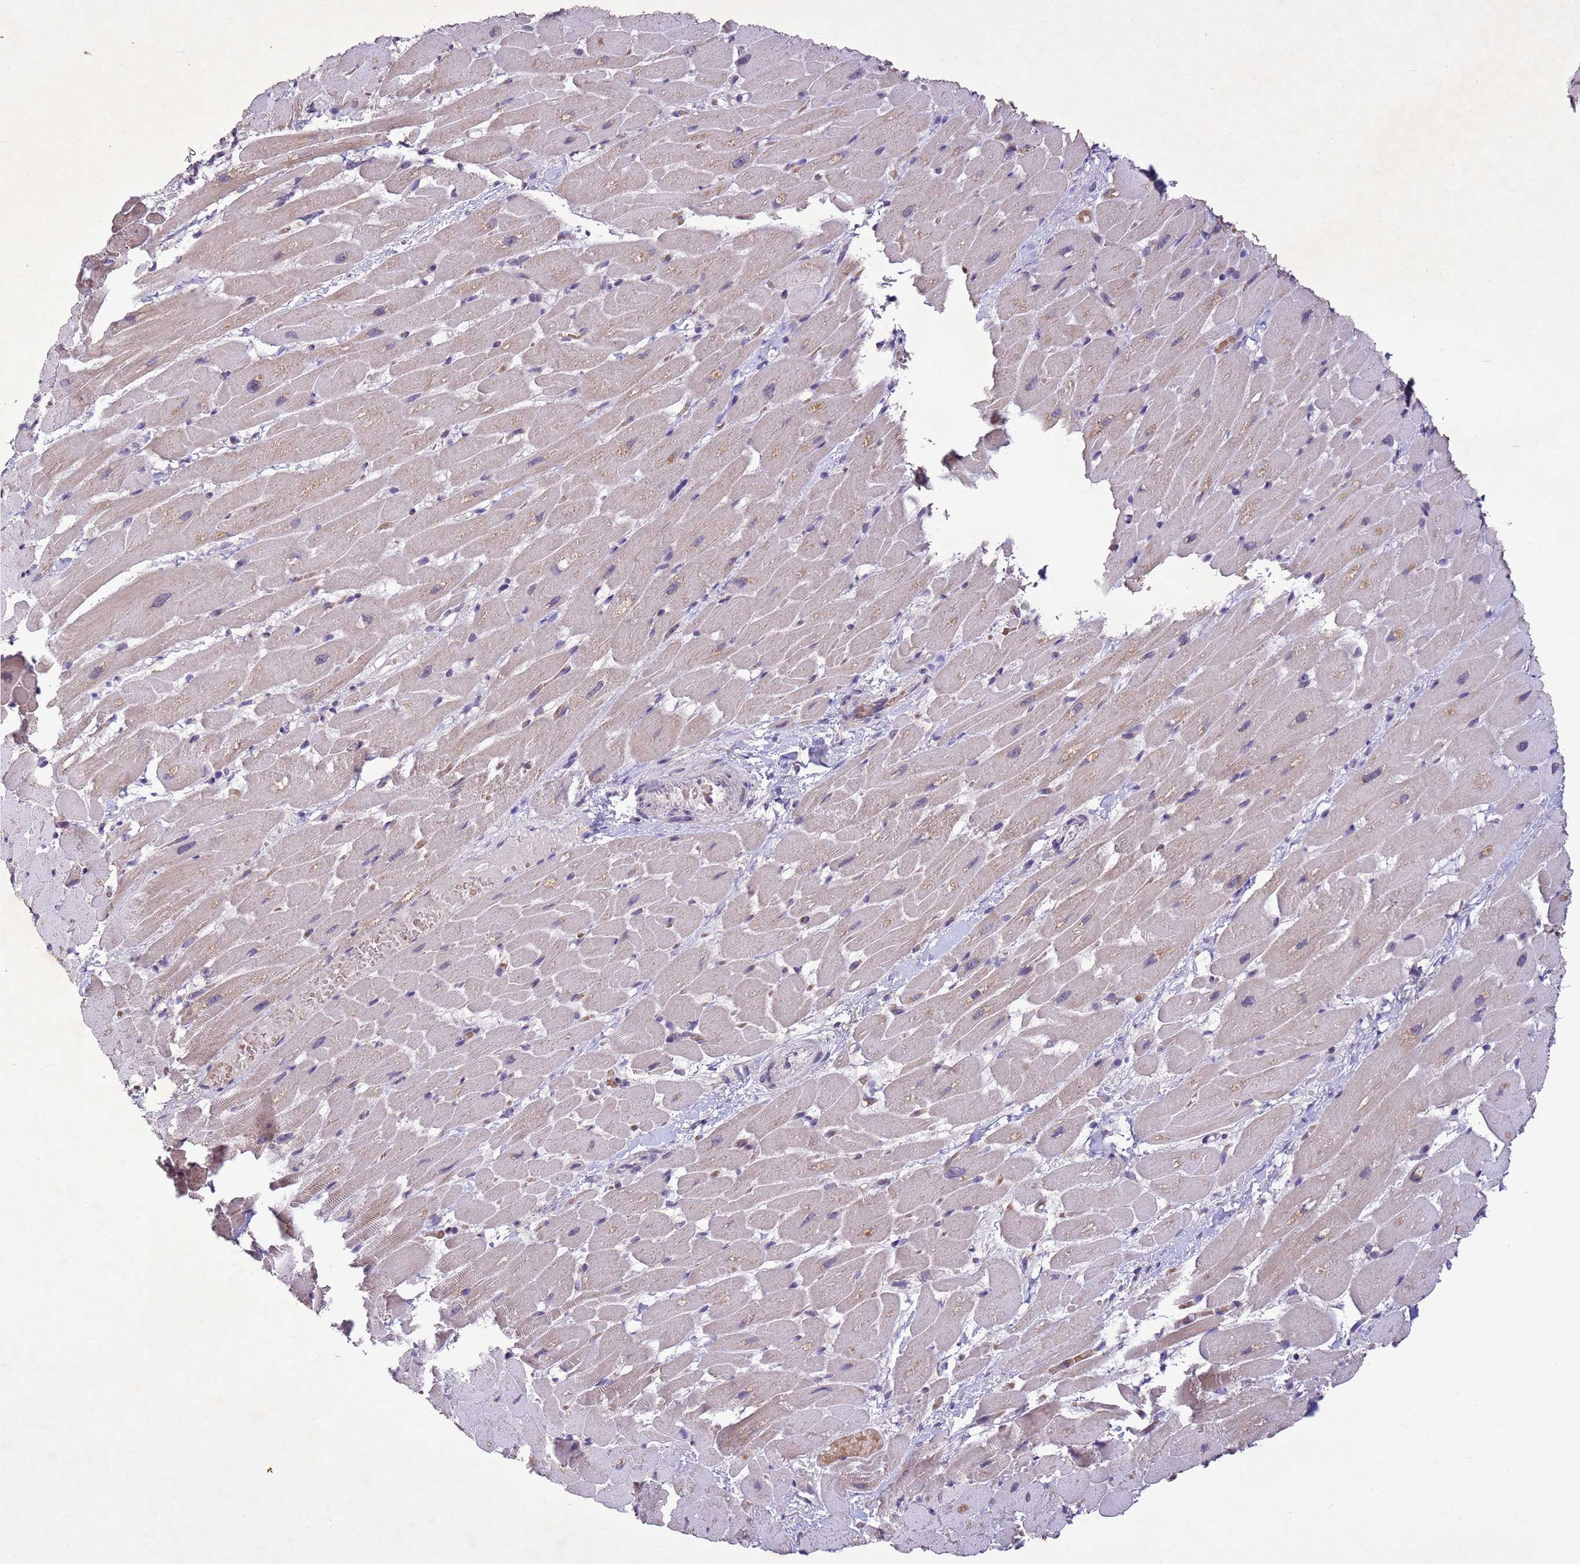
{"staining": {"intensity": "moderate", "quantity": "<25%", "location": "cytoplasmic/membranous"}, "tissue": "heart muscle", "cell_type": "Cardiomyocytes", "image_type": "normal", "snomed": [{"axis": "morphology", "description": "Normal tissue, NOS"}, {"axis": "topography", "description": "Heart"}], "caption": "DAB immunohistochemical staining of unremarkable heart muscle reveals moderate cytoplasmic/membranous protein staining in approximately <25% of cardiomyocytes.", "gene": "NLRP11", "patient": {"sex": "male", "age": 37}}